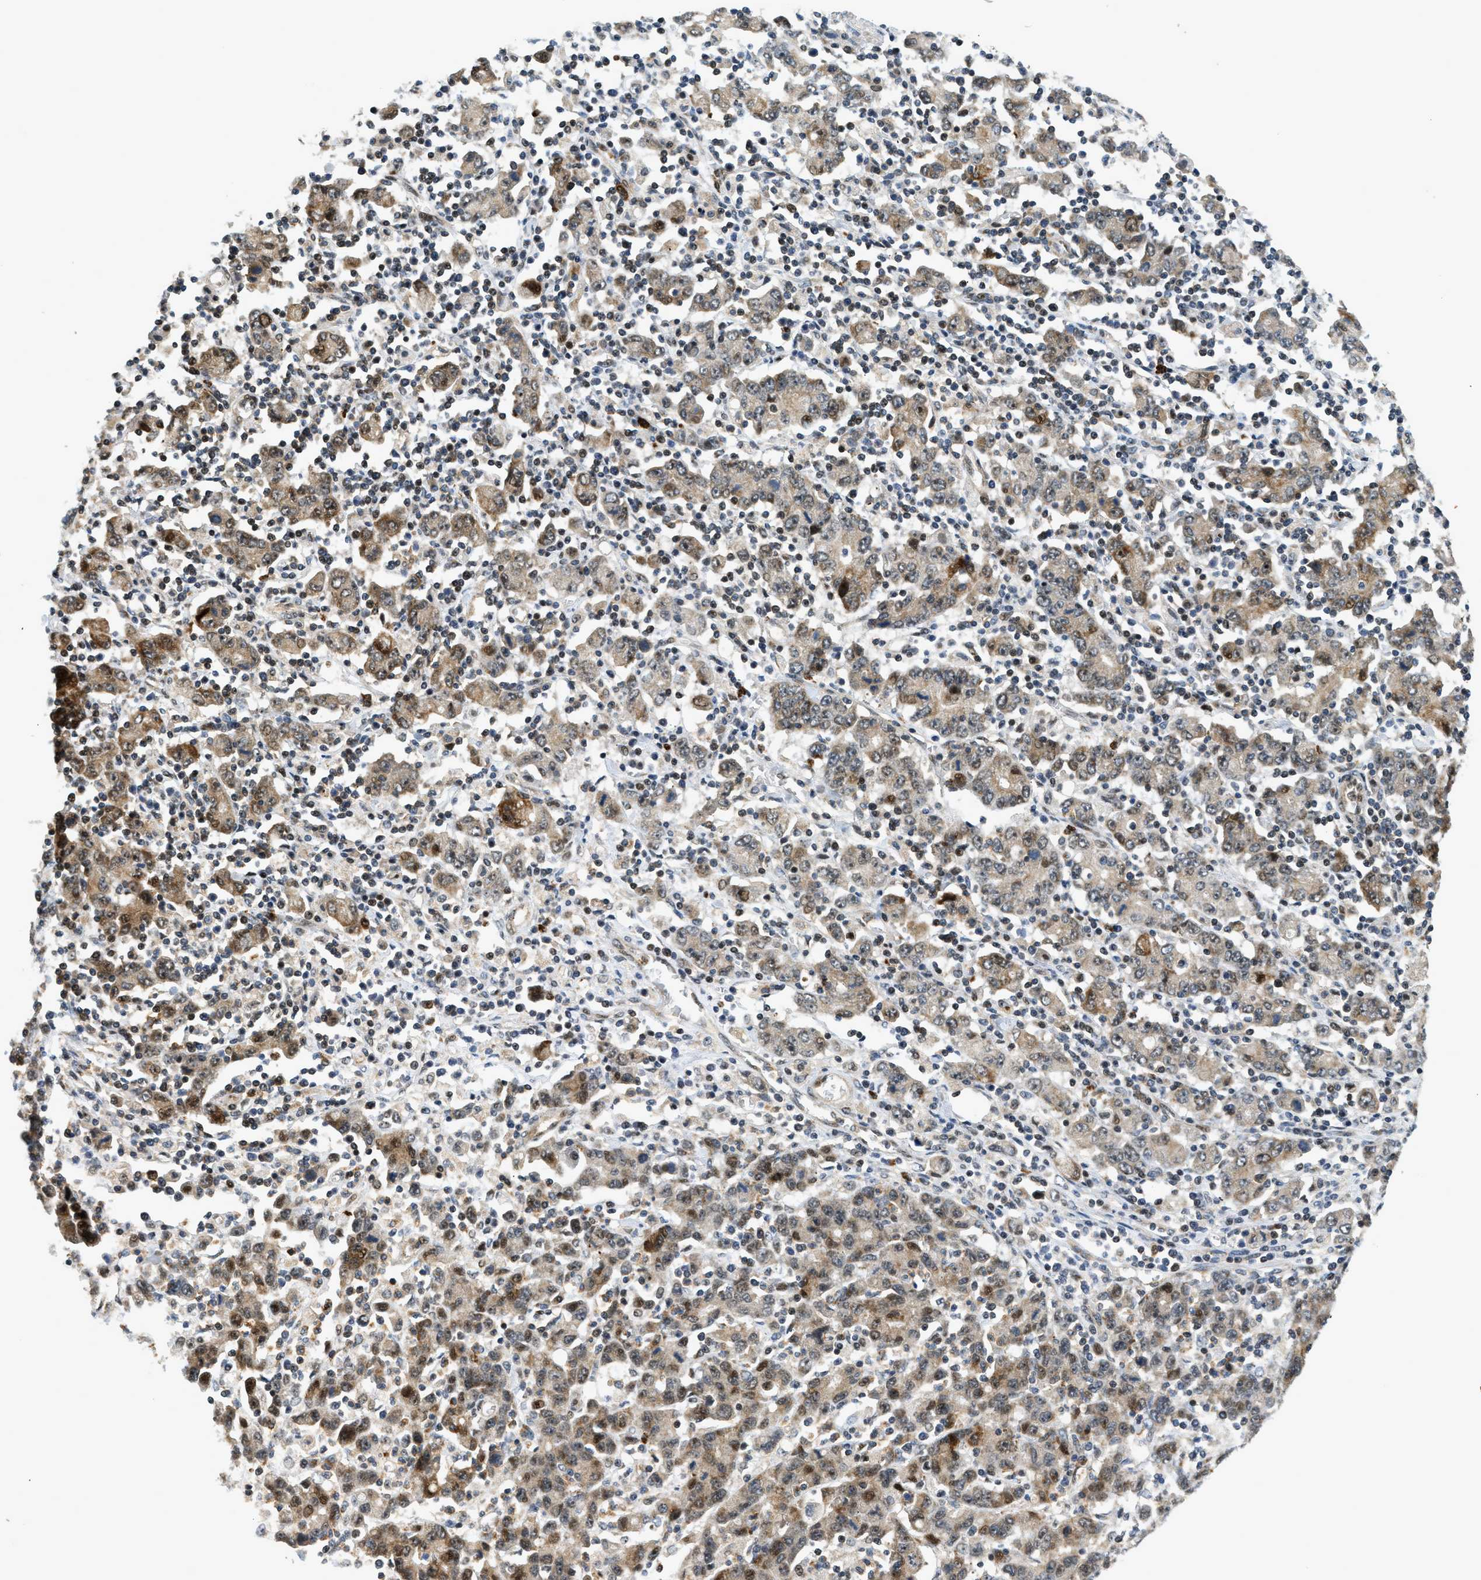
{"staining": {"intensity": "strong", "quantity": "25%-75%", "location": "cytoplasmic/membranous,nuclear"}, "tissue": "stomach cancer", "cell_type": "Tumor cells", "image_type": "cancer", "snomed": [{"axis": "morphology", "description": "Adenocarcinoma, NOS"}, {"axis": "topography", "description": "Stomach, upper"}], "caption": "Human stomach cancer stained with a brown dye shows strong cytoplasmic/membranous and nuclear positive expression in approximately 25%-75% of tumor cells.", "gene": "TRAPPC14", "patient": {"sex": "male", "age": 69}}